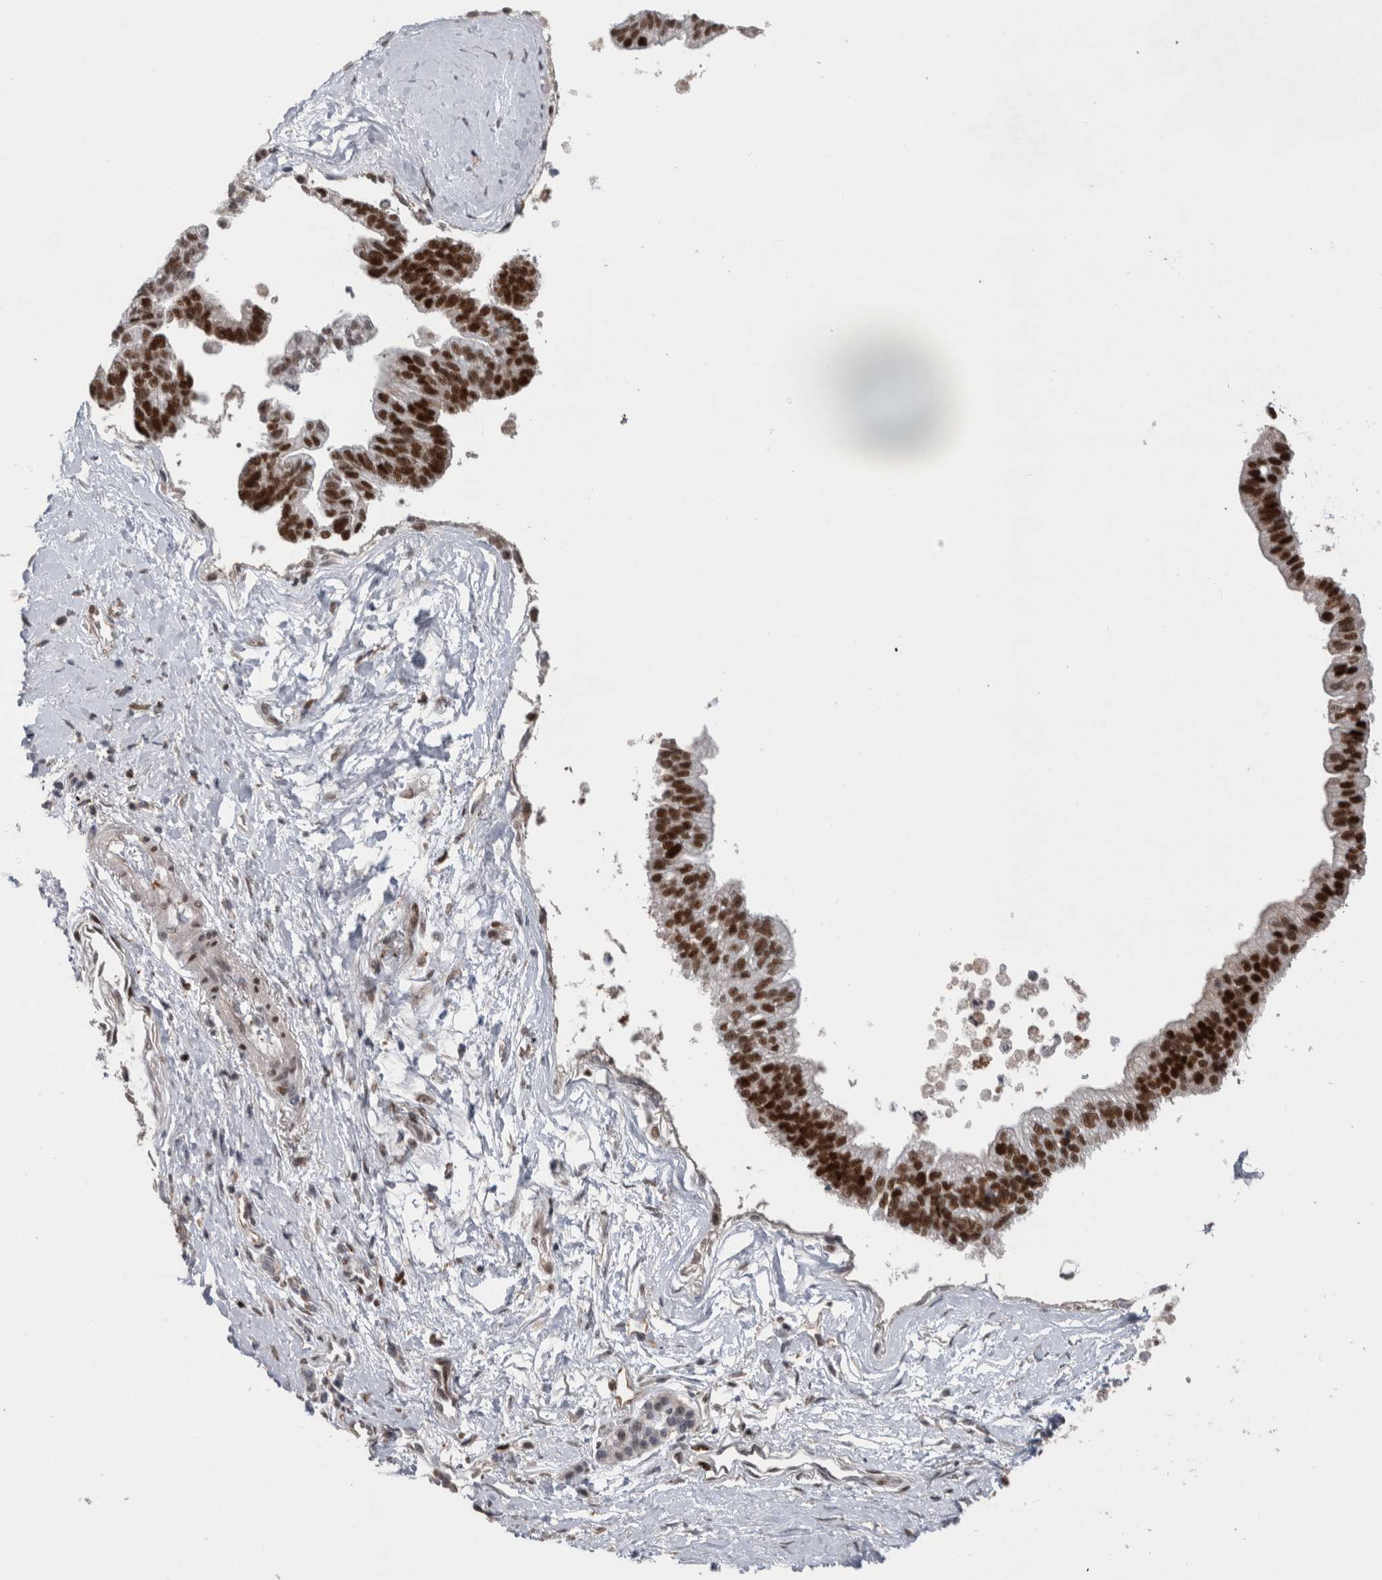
{"staining": {"intensity": "strong", "quantity": "25%-75%", "location": "nuclear"}, "tissue": "pancreatic cancer", "cell_type": "Tumor cells", "image_type": "cancer", "snomed": [{"axis": "morphology", "description": "Adenocarcinoma, NOS"}, {"axis": "topography", "description": "Pancreas"}], "caption": "Adenocarcinoma (pancreatic) stained with a brown dye exhibits strong nuclear positive expression in about 25%-75% of tumor cells.", "gene": "POLD2", "patient": {"sex": "male", "age": 72}}